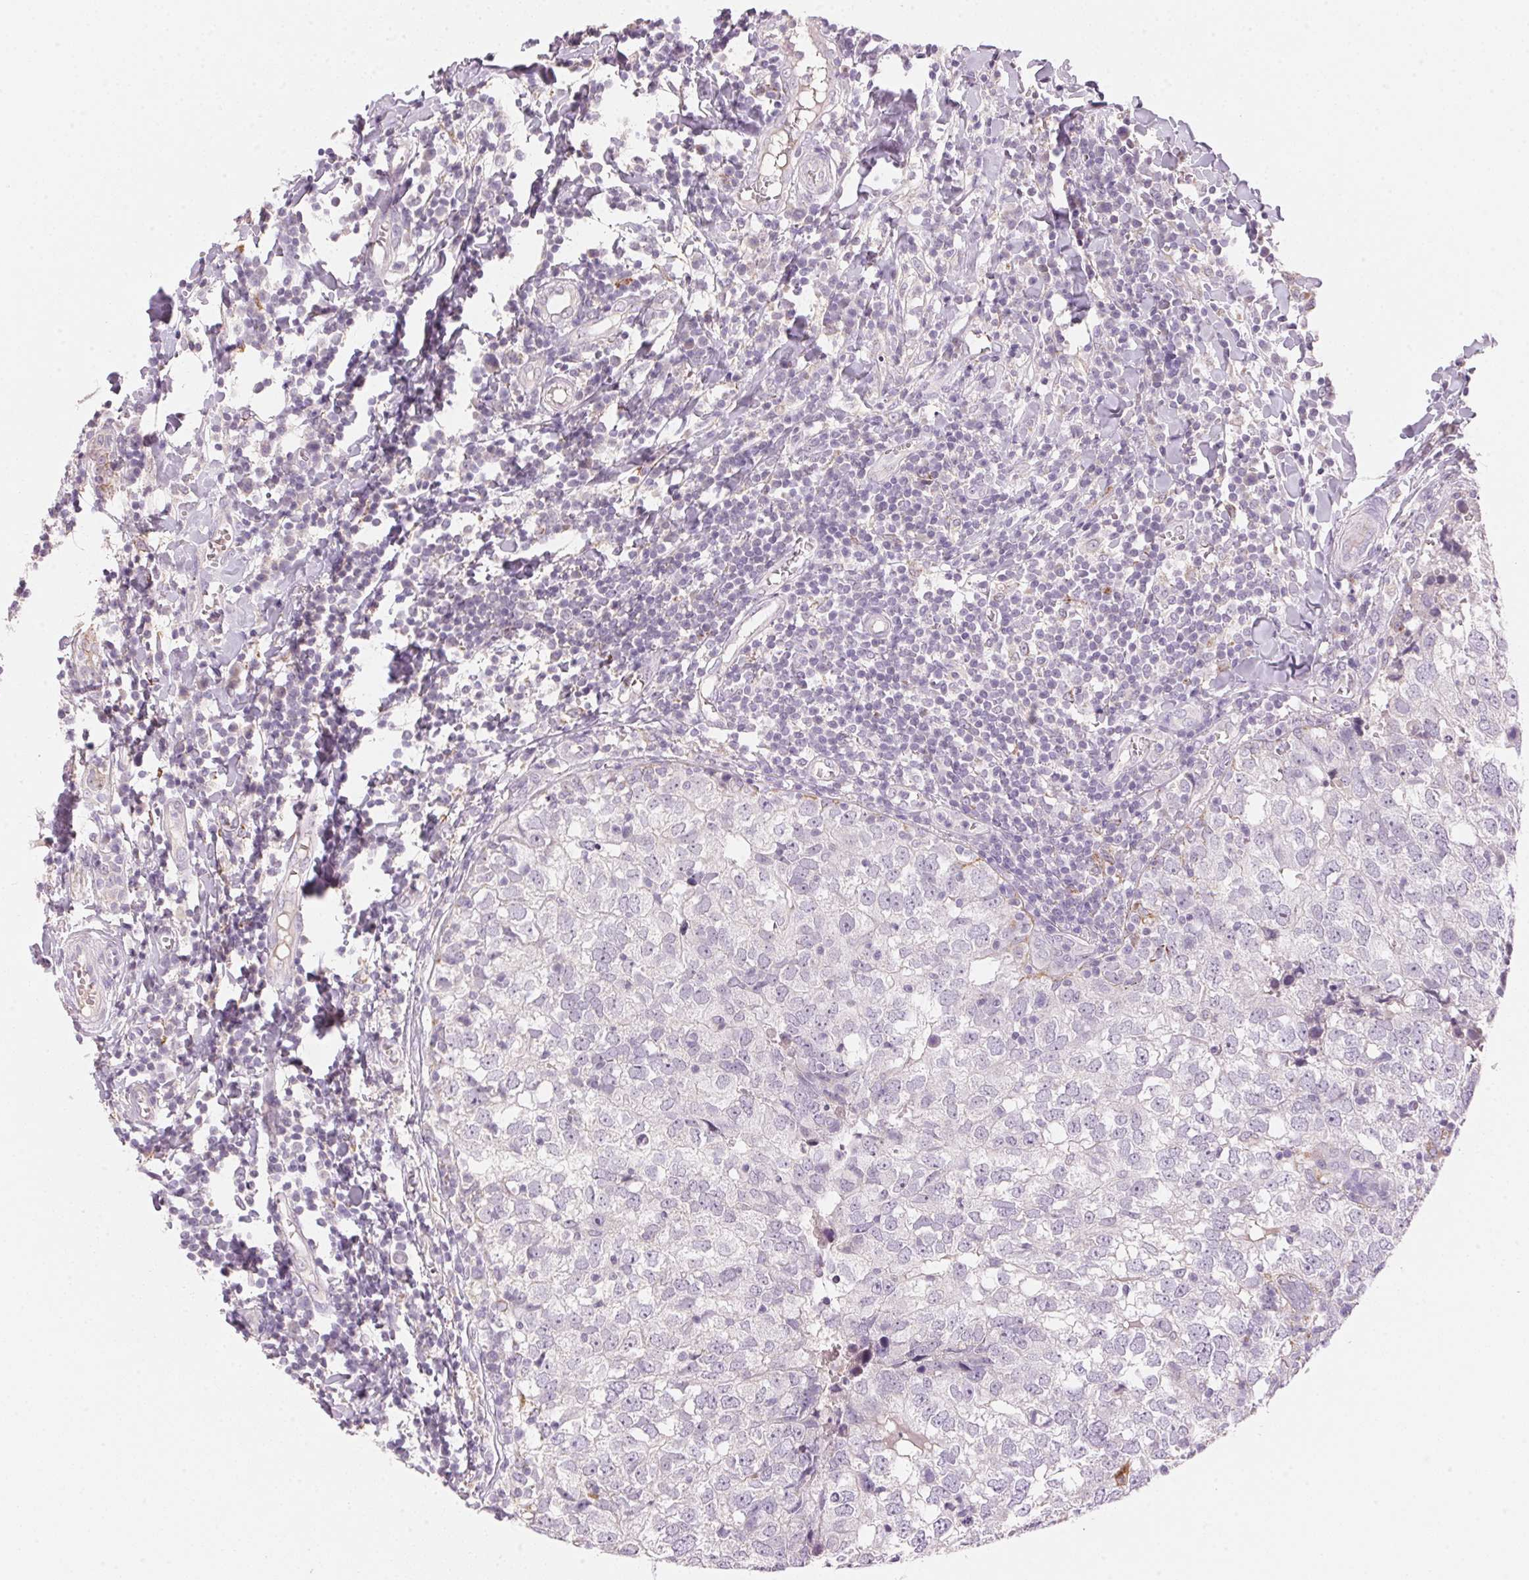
{"staining": {"intensity": "negative", "quantity": "none", "location": "none"}, "tissue": "breast cancer", "cell_type": "Tumor cells", "image_type": "cancer", "snomed": [{"axis": "morphology", "description": "Duct carcinoma"}, {"axis": "topography", "description": "Breast"}], "caption": "Human invasive ductal carcinoma (breast) stained for a protein using immunohistochemistry (IHC) displays no expression in tumor cells.", "gene": "CYP11B1", "patient": {"sex": "female", "age": 30}}